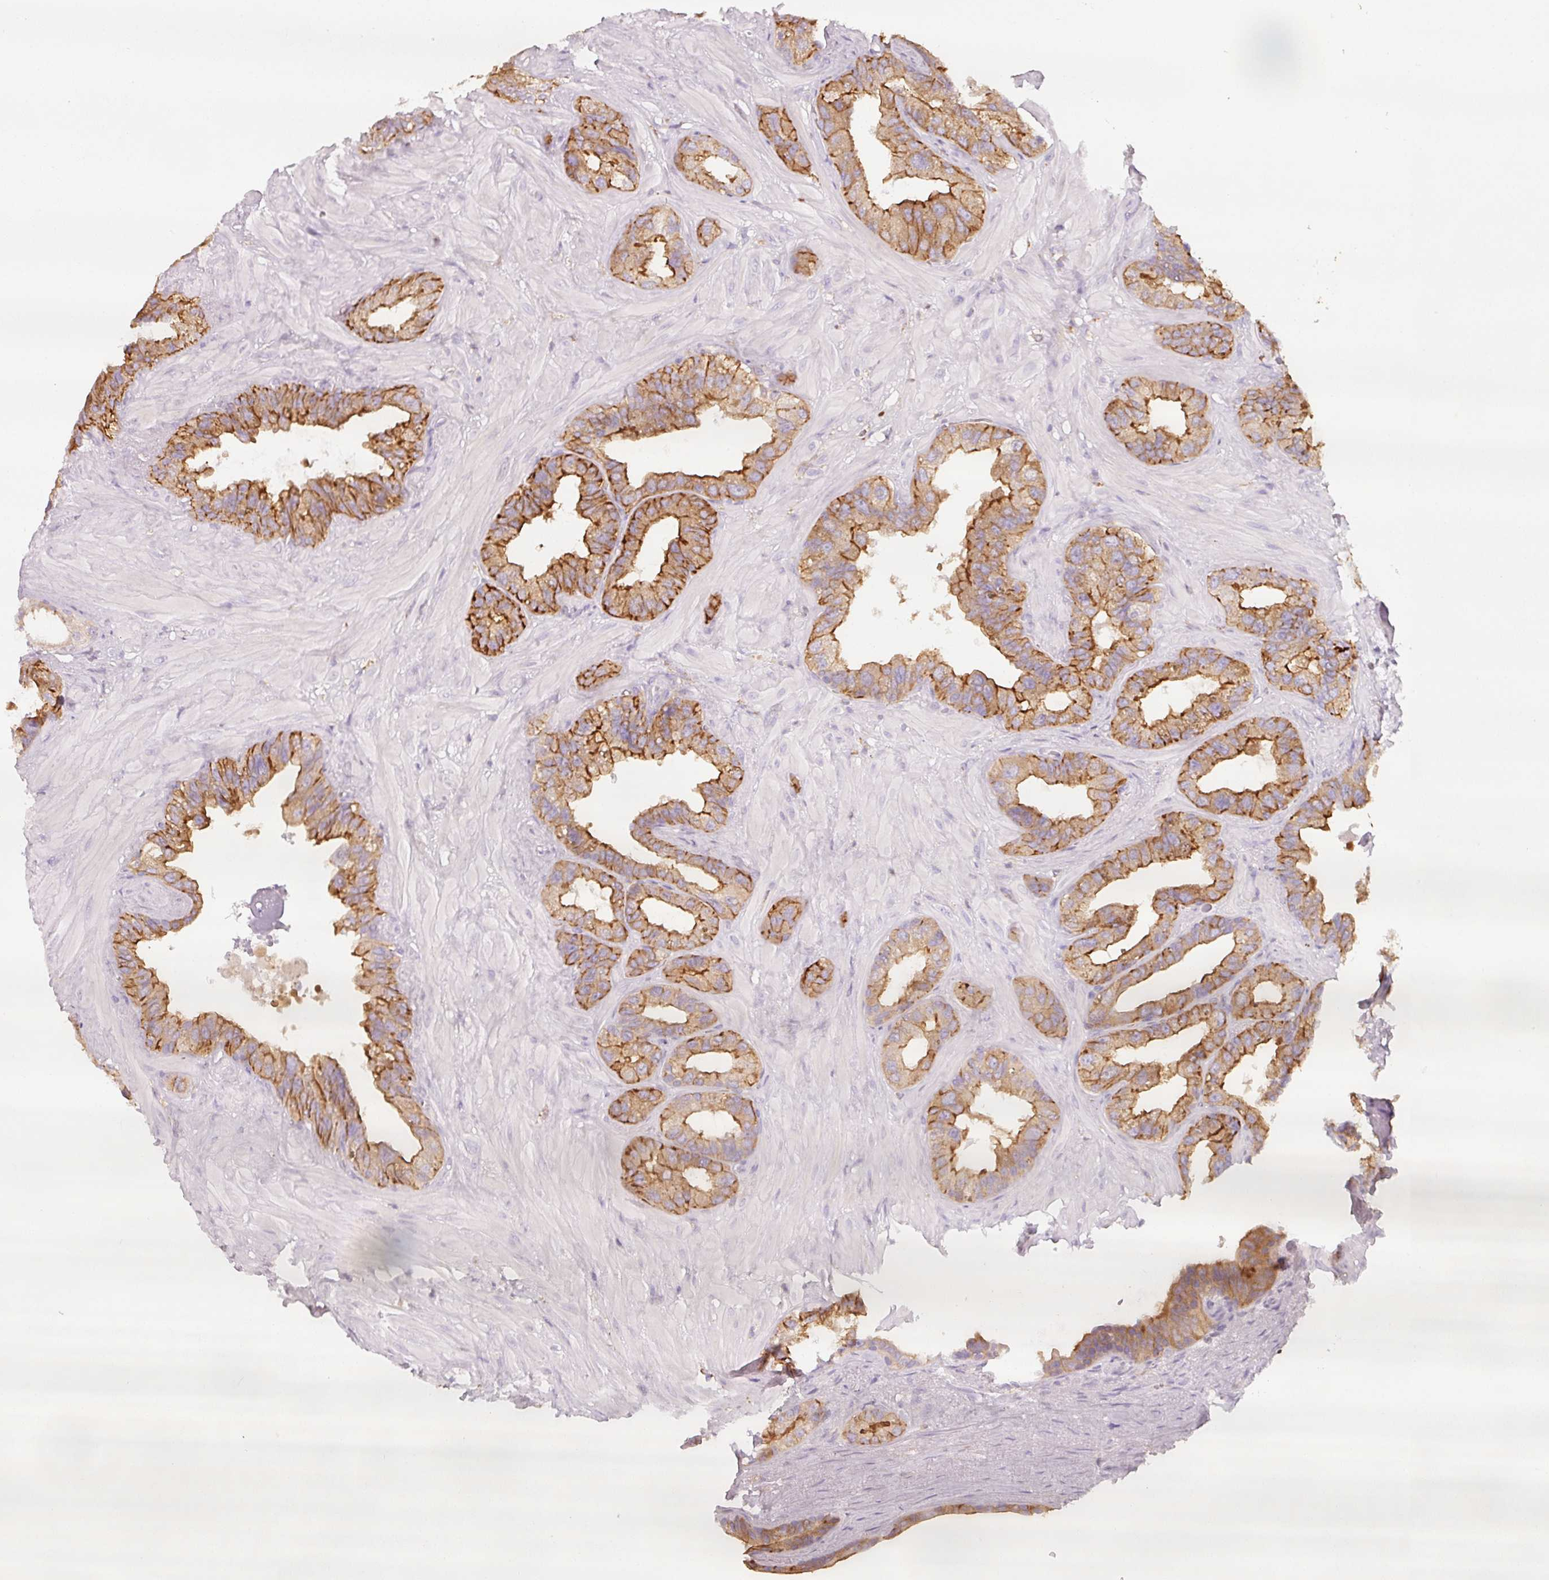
{"staining": {"intensity": "strong", "quantity": "25%-75%", "location": "cytoplasmic/membranous"}, "tissue": "seminal vesicle", "cell_type": "Glandular cells", "image_type": "normal", "snomed": [{"axis": "morphology", "description": "Normal tissue, NOS"}, {"axis": "topography", "description": "Seminal veicle"}, {"axis": "topography", "description": "Peripheral nerve tissue"}], "caption": "Seminal vesicle stained with DAB IHC reveals high levels of strong cytoplasmic/membranous positivity in about 25%-75% of glandular cells.", "gene": "IQGAP2", "patient": {"sex": "male", "age": 76}}